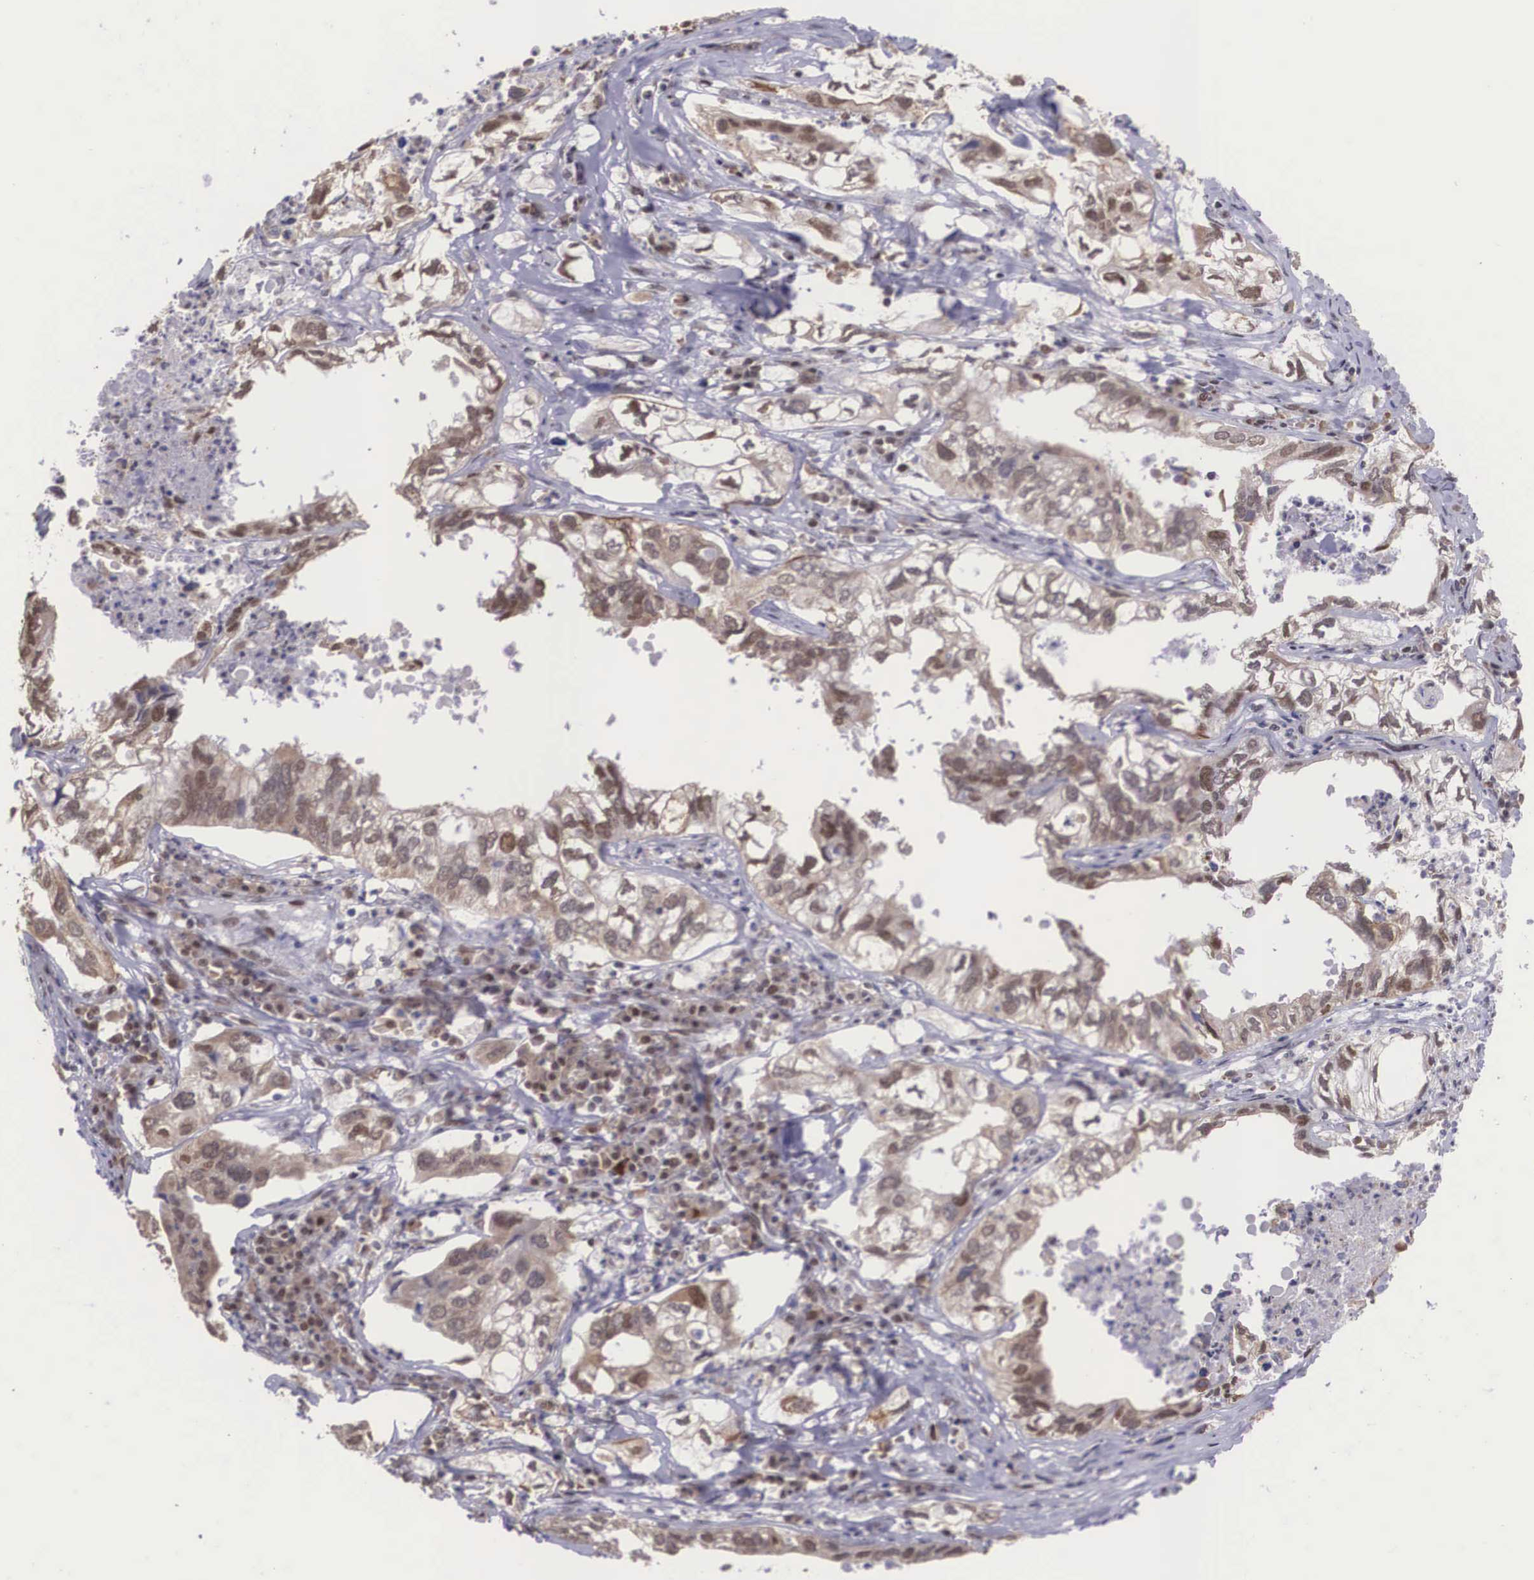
{"staining": {"intensity": "weak", "quantity": "25%-75%", "location": "cytoplasmic/membranous"}, "tissue": "lung cancer", "cell_type": "Tumor cells", "image_type": "cancer", "snomed": [{"axis": "morphology", "description": "Adenocarcinoma, NOS"}, {"axis": "topography", "description": "Lung"}], "caption": "The photomicrograph reveals a brown stain indicating the presence of a protein in the cytoplasmic/membranous of tumor cells in lung adenocarcinoma.", "gene": "SLC25A21", "patient": {"sex": "male", "age": 48}}